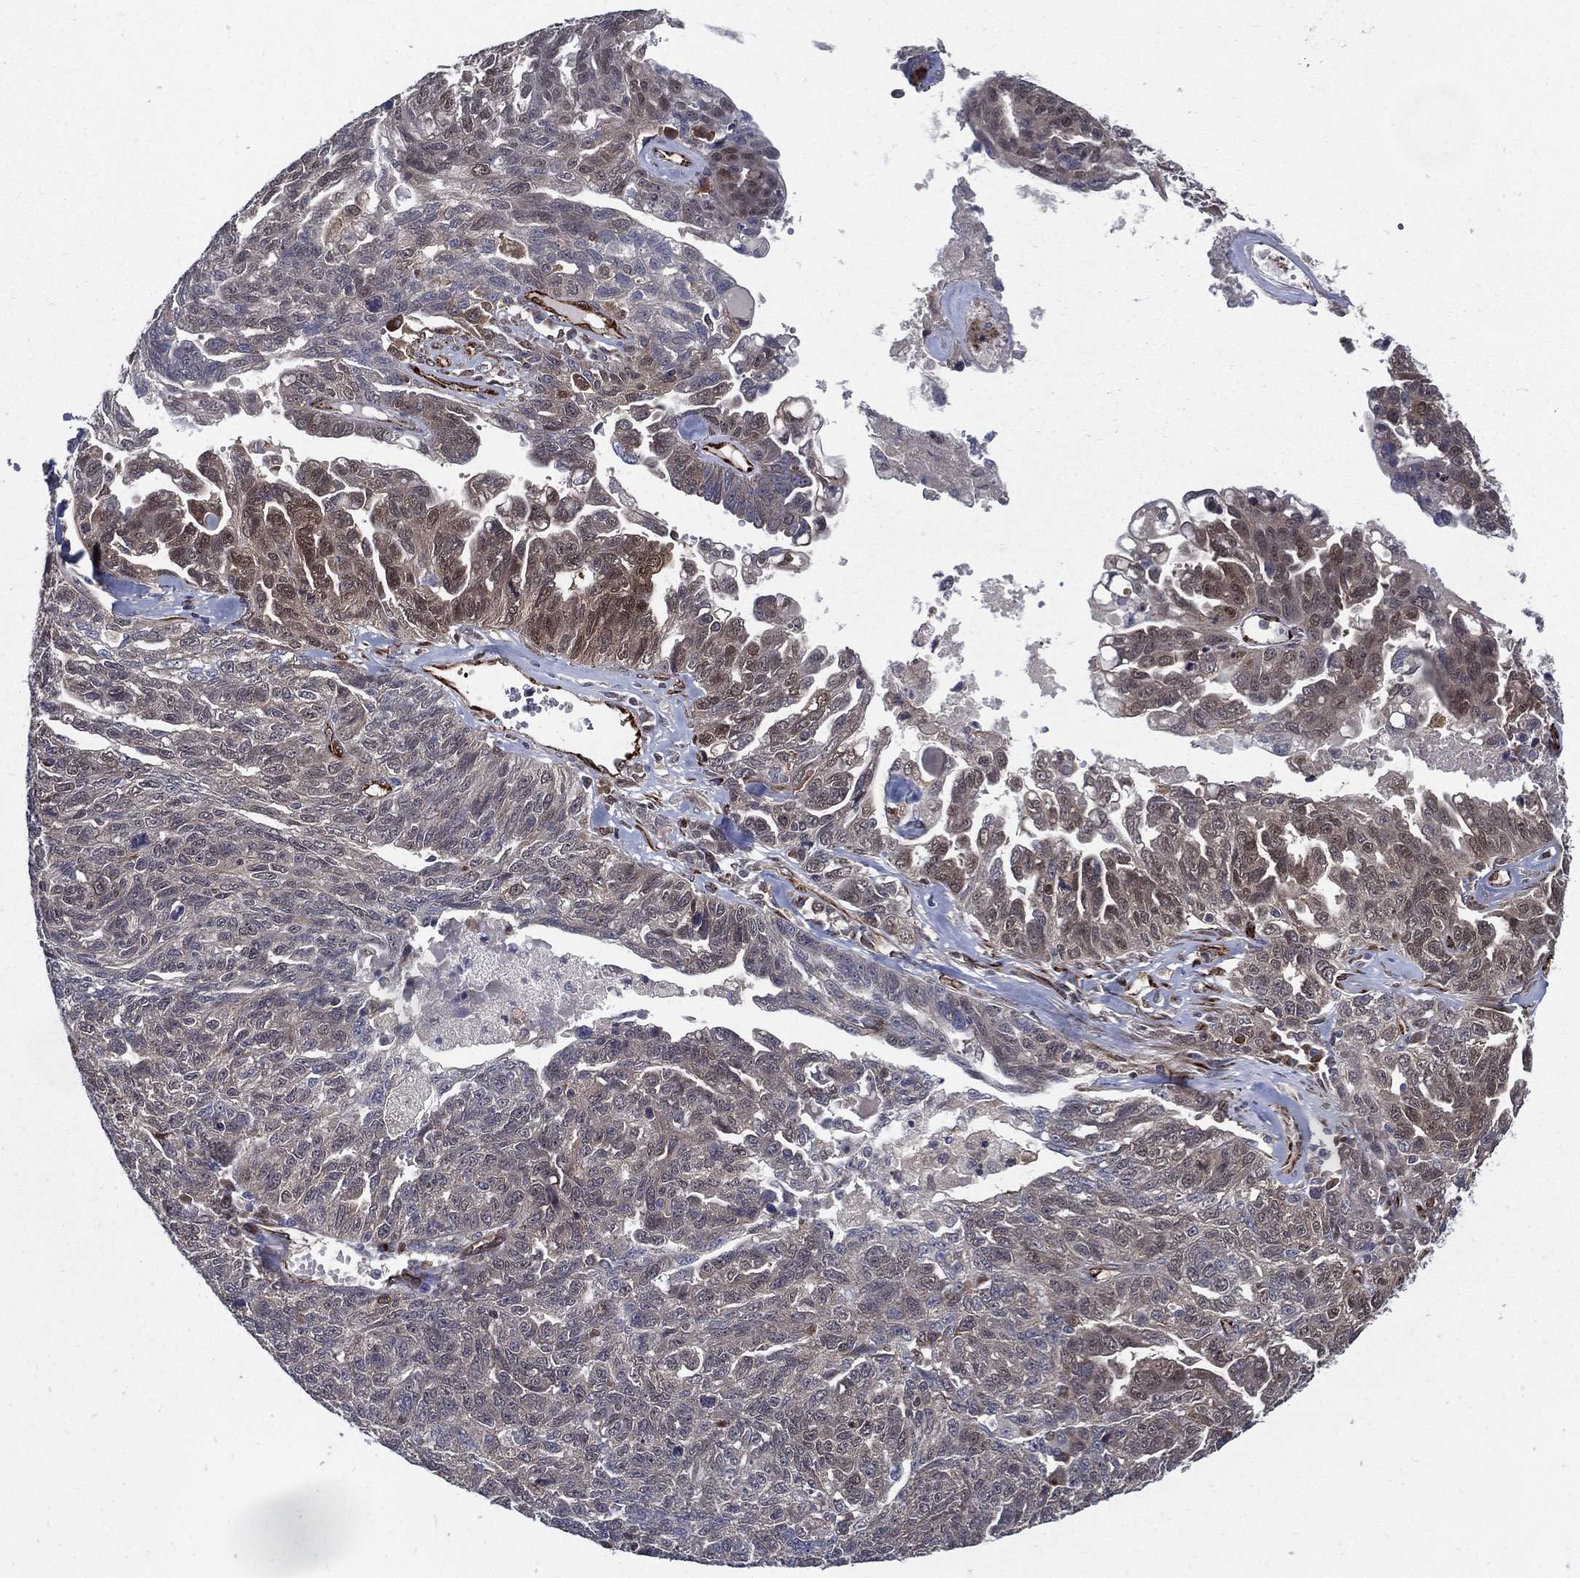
{"staining": {"intensity": "moderate", "quantity": "<25%", "location": "cytoplasmic/membranous"}, "tissue": "ovarian cancer", "cell_type": "Tumor cells", "image_type": "cancer", "snomed": [{"axis": "morphology", "description": "Cystadenocarcinoma, serous, NOS"}, {"axis": "topography", "description": "Ovary"}], "caption": "Protein analysis of ovarian cancer tissue reveals moderate cytoplasmic/membranous positivity in about <25% of tumor cells.", "gene": "ARHGAP11A", "patient": {"sex": "female", "age": 71}}